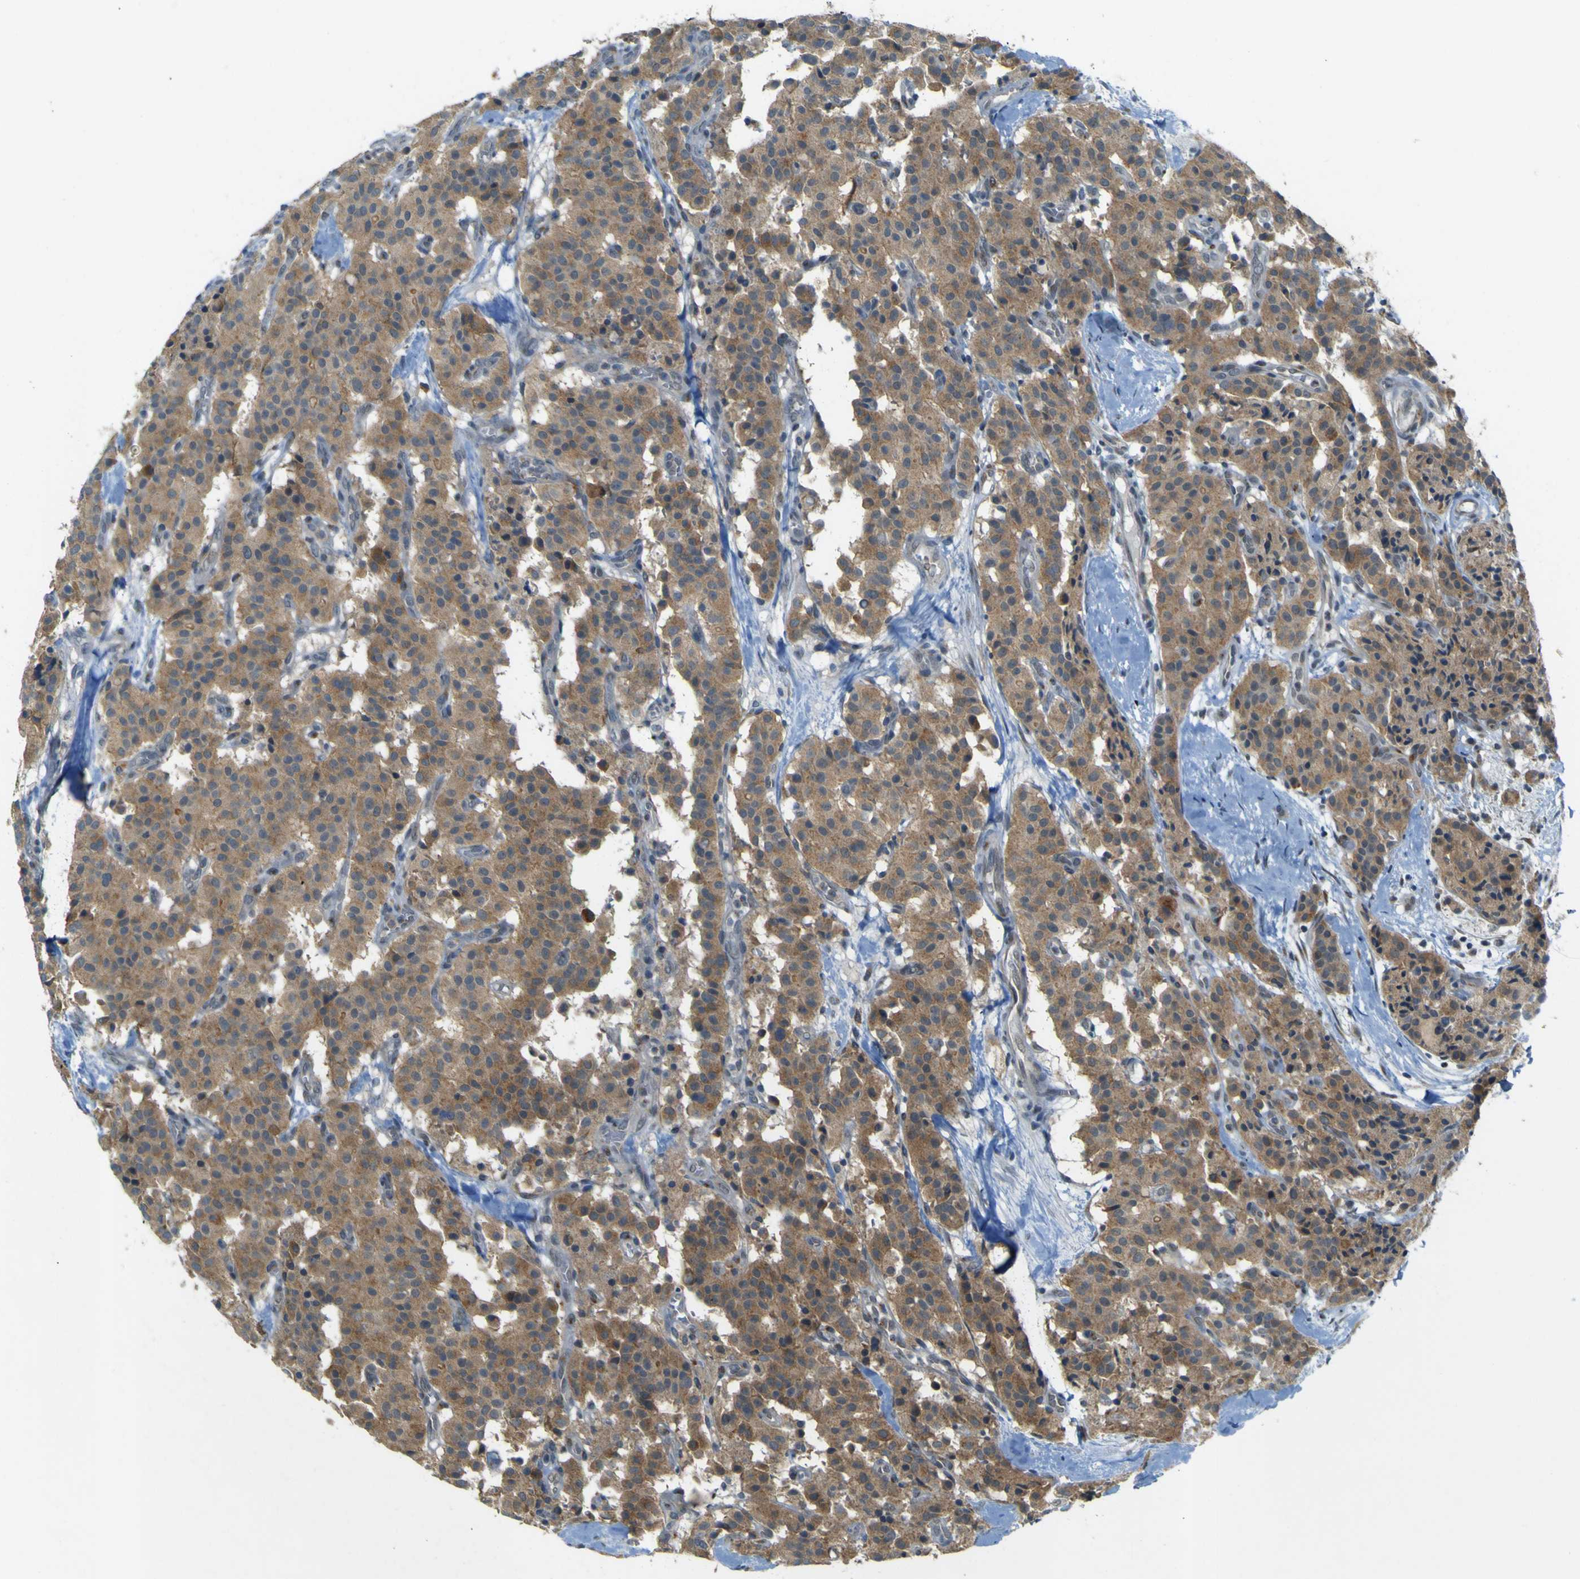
{"staining": {"intensity": "moderate", "quantity": ">75%", "location": "cytoplasmic/membranous"}, "tissue": "carcinoid", "cell_type": "Tumor cells", "image_type": "cancer", "snomed": [{"axis": "morphology", "description": "Carcinoid, malignant, NOS"}, {"axis": "topography", "description": "Lung"}], "caption": "The histopathology image reveals staining of malignant carcinoid, revealing moderate cytoplasmic/membranous protein expression (brown color) within tumor cells.", "gene": "IGF2R", "patient": {"sex": "male", "age": 30}}